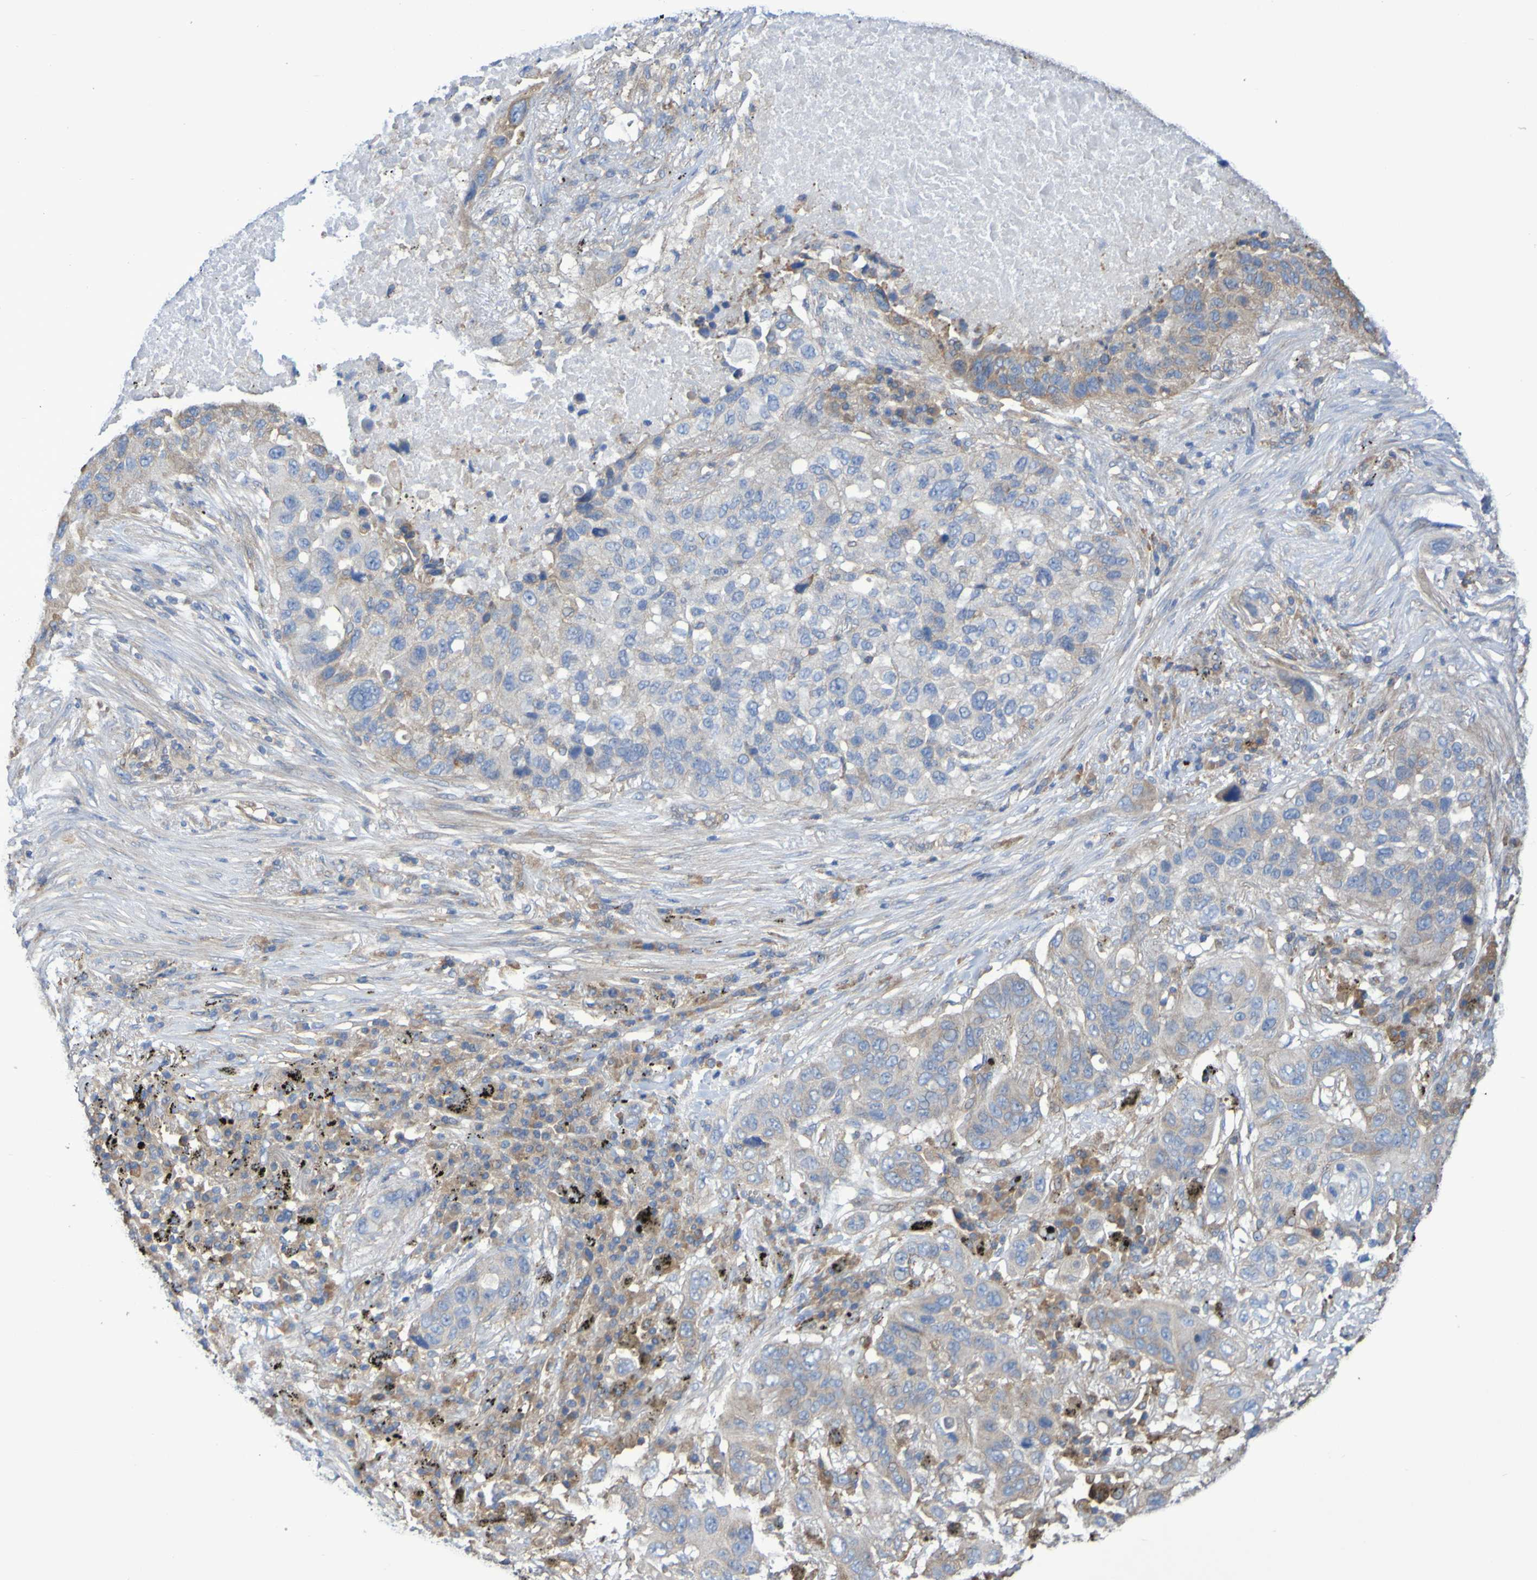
{"staining": {"intensity": "weak", "quantity": "25%-75%", "location": "cytoplasmic/membranous"}, "tissue": "lung cancer", "cell_type": "Tumor cells", "image_type": "cancer", "snomed": [{"axis": "morphology", "description": "Squamous cell carcinoma, NOS"}, {"axis": "topography", "description": "Lung"}], "caption": "Immunohistochemical staining of lung cancer (squamous cell carcinoma) demonstrates low levels of weak cytoplasmic/membranous protein staining in approximately 25%-75% of tumor cells.", "gene": "SYNJ1", "patient": {"sex": "male", "age": 57}}